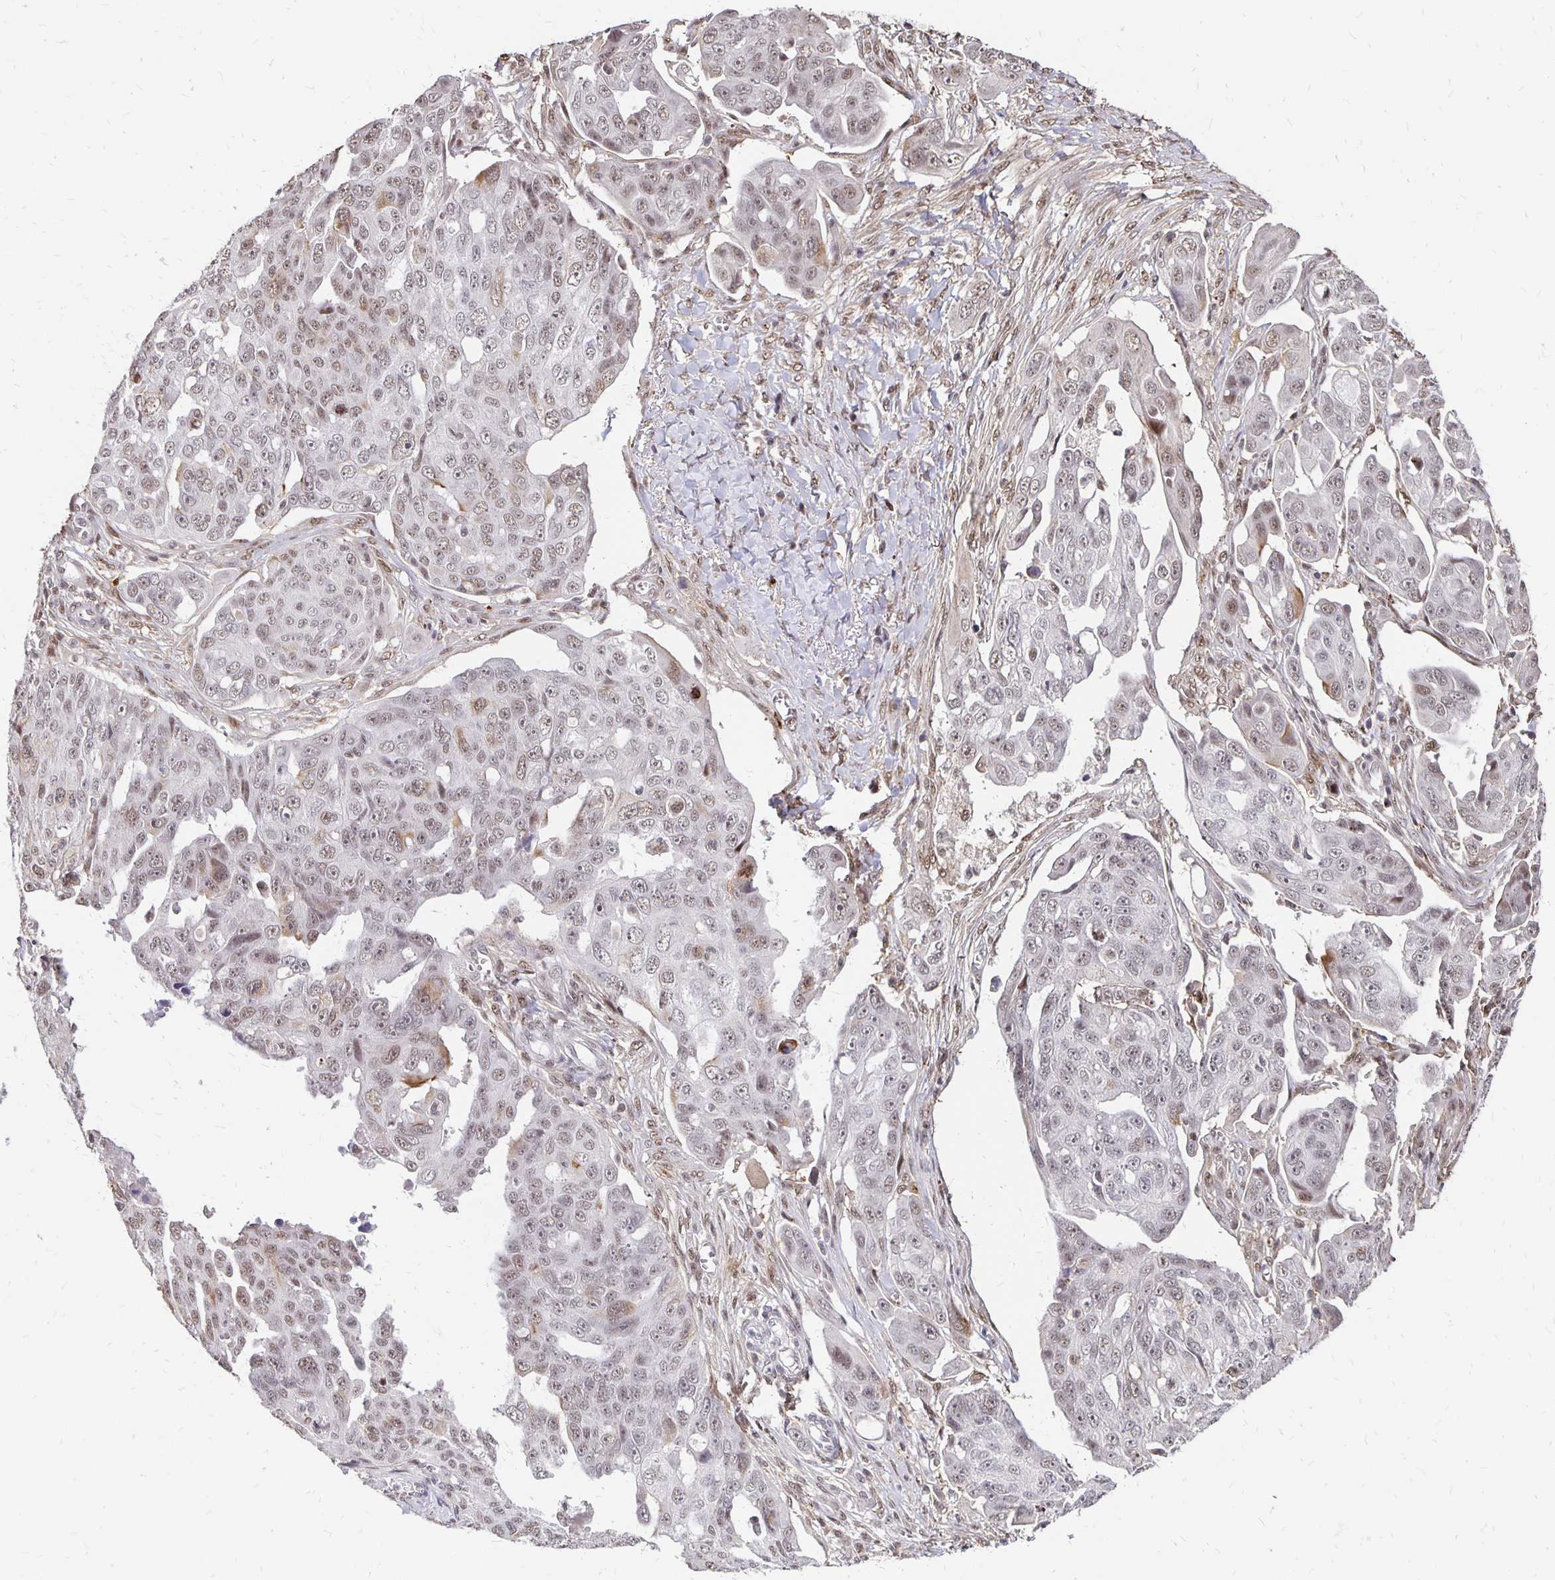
{"staining": {"intensity": "weak", "quantity": ">75%", "location": "nuclear"}, "tissue": "ovarian cancer", "cell_type": "Tumor cells", "image_type": "cancer", "snomed": [{"axis": "morphology", "description": "Carcinoma, endometroid"}, {"axis": "topography", "description": "Ovary"}], "caption": "The image displays staining of endometroid carcinoma (ovarian), revealing weak nuclear protein expression (brown color) within tumor cells.", "gene": "CLASRP", "patient": {"sex": "female", "age": 70}}